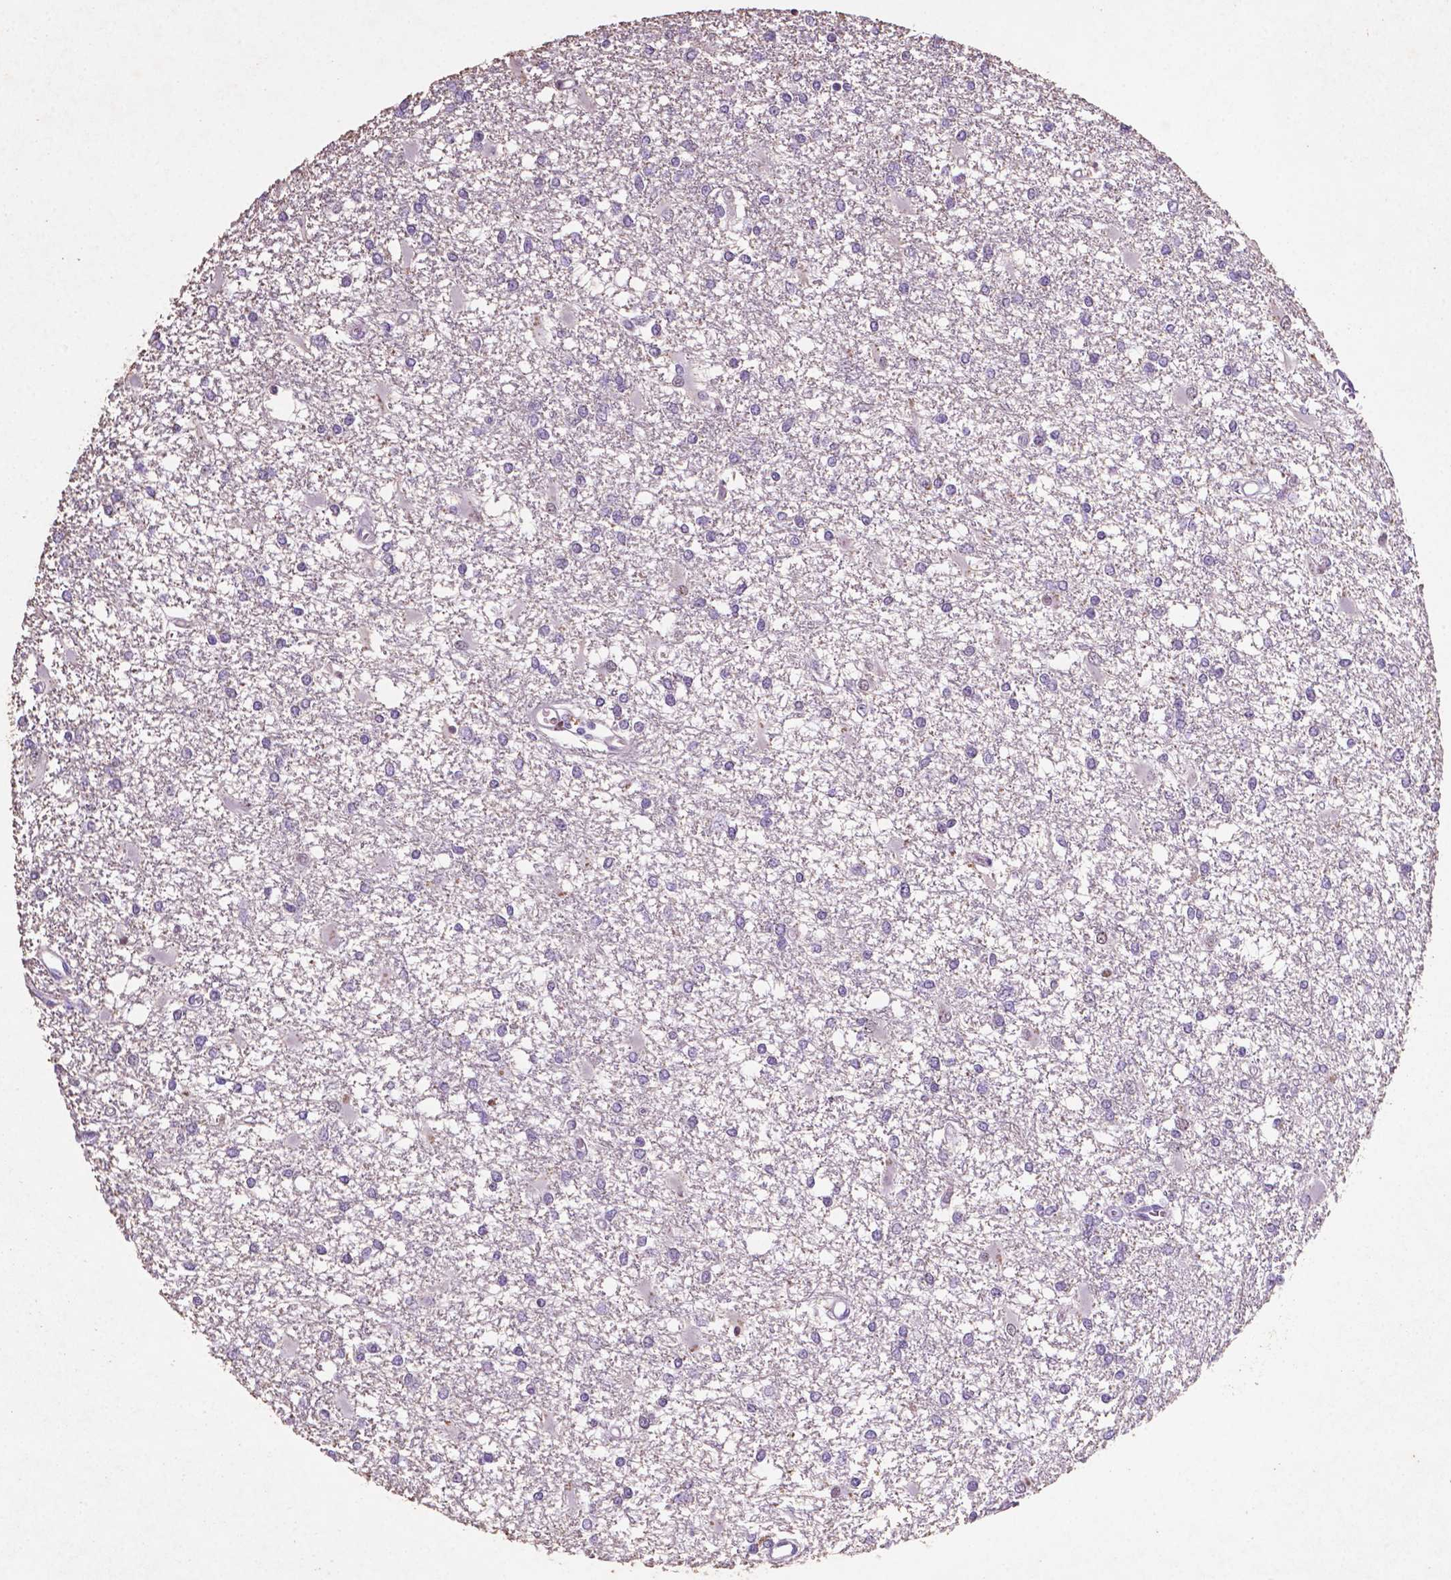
{"staining": {"intensity": "negative", "quantity": "none", "location": "none"}, "tissue": "glioma", "cell_type": "Tumor cells", "image_type": "cancer", "snomed": [{"axis": "morphology", "description": "Glioma, malignant, High grade"}, {"axis": "topography", "description": "Cerebral cortex"}], "caption": "Image shows no protein staining in tumor cells of glioma tissue.", "gene": "C18orf21", "patient": {"sex": "male", "age": 79}}